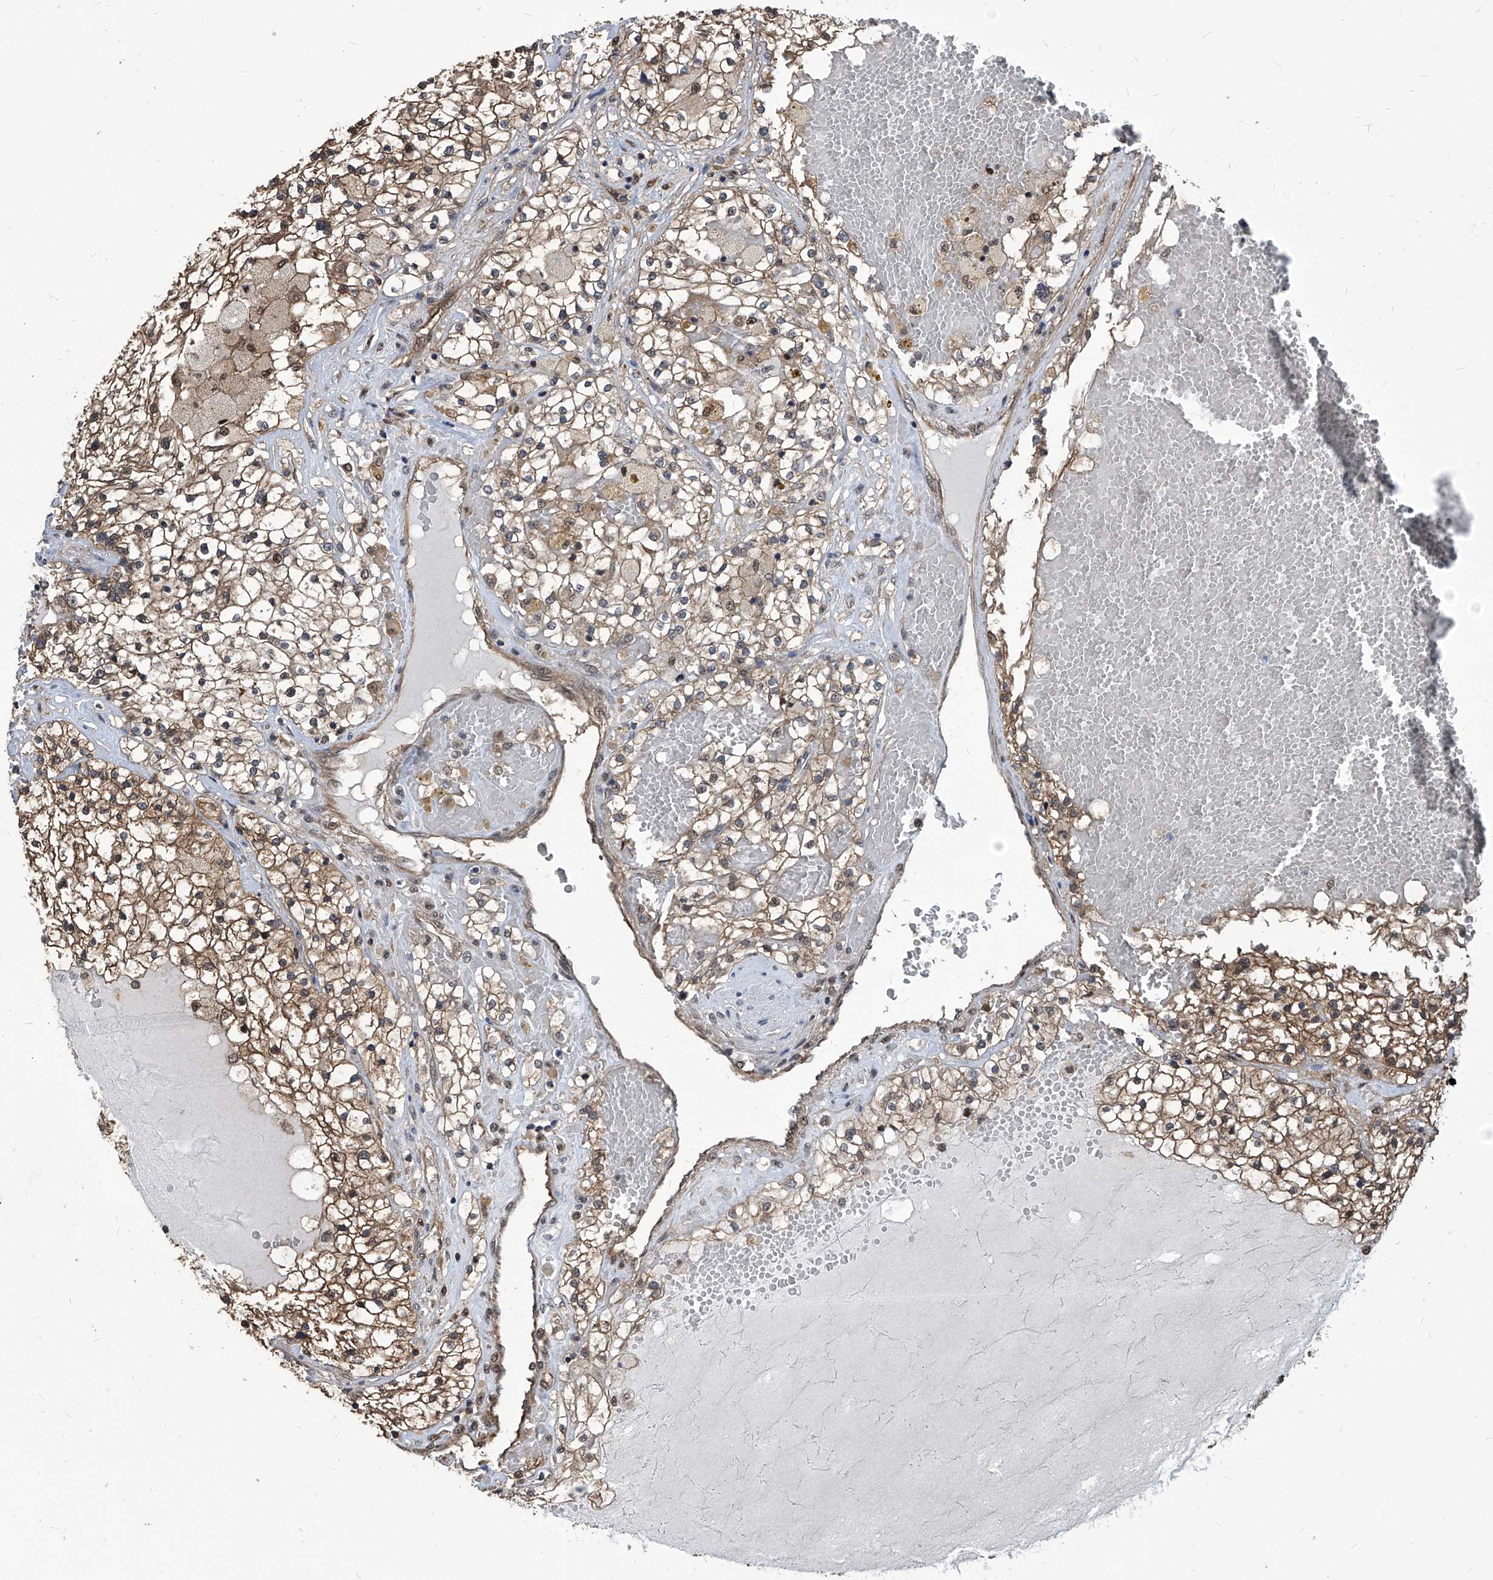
{"staining": {"intensity": "weak", "quantity": ">75%", "location": "cytoplasmic/membranous,nuclear"}, "tissue": "renal cancer", "cell_type": "Tumor cells", "image_type": "cancer", "snomed": [{"axis": "morphology", "description": "Normal tissue, NOS"}, {"axis": "morphology", "description": "Adenocarcinoma, NOS"}, {"axis": "topography", "description": "Kidney"}], "caption": "Renal cancer (adenocarcinoma) stained for a protein demonstrates weak cytoplasmic/membranous and nuclear positivity in tumor cells.", "gene": "PSMB1", "patient": {"sex": "male", "age": 68}}